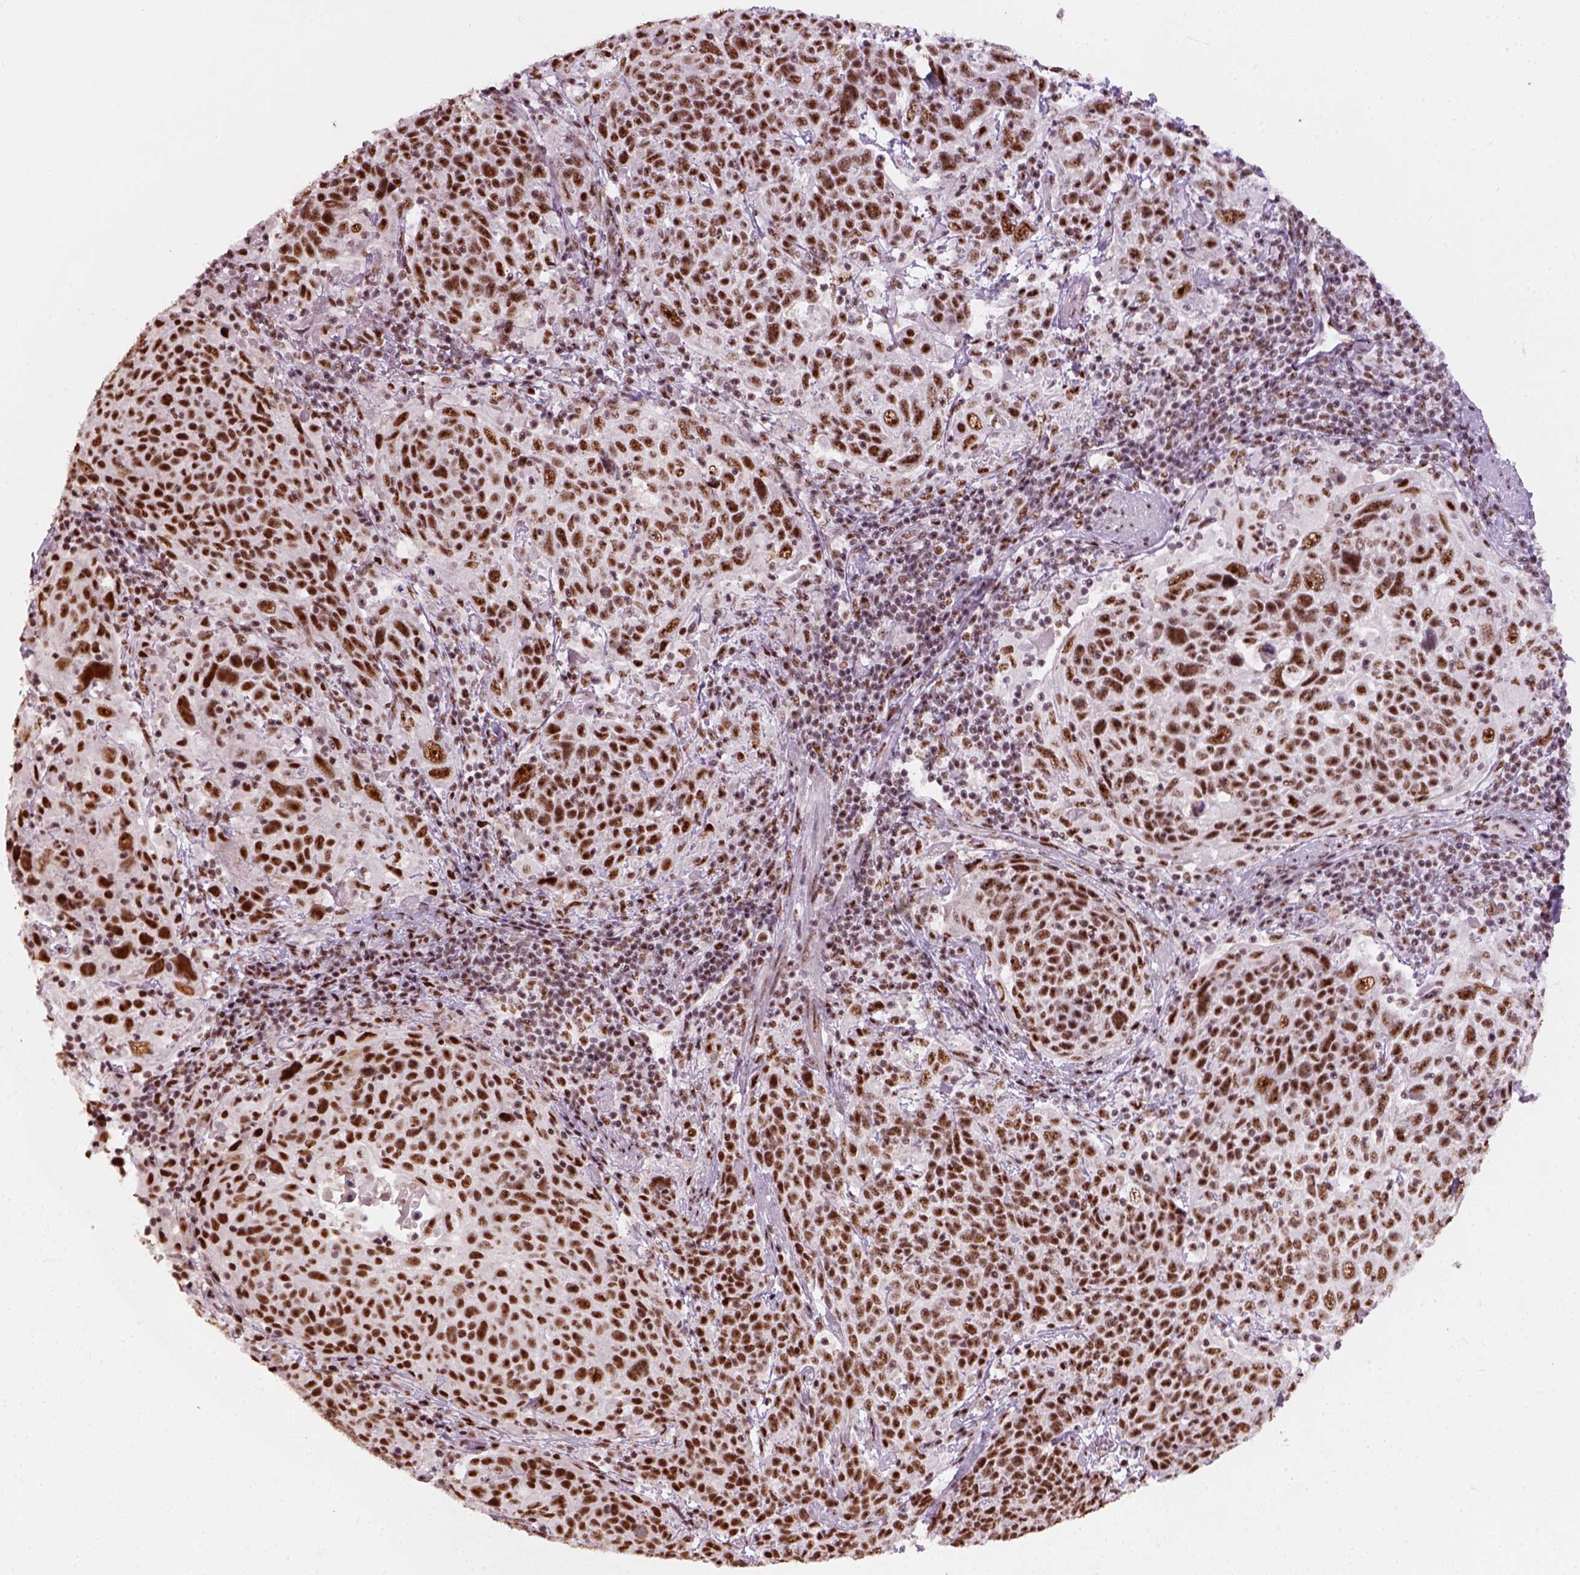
{"staining": {"intensity": "strong", "quantity": ">75%", "location": "nuclear"}, "tissue": "cervical cancer", "cell_type": "Tumor cells", "image_type": "cancer", "snomed": [{"axis": "morphology", "description": "Squamous cell carcinoma, NOS"}, {"axis": "topography", "description": "Cervix"}], "caption": "Immunohistochemistry (IHC) micrograph of neoplastic tissue: cervical cancer stained using IHC demonstrates high levels of strong protein expression localized specifically in the nuclear of tumor cells, appearing as a nuclear brown color.", "gene": "GTF2F1", "patient": {"sex": "female", "age": 61}}